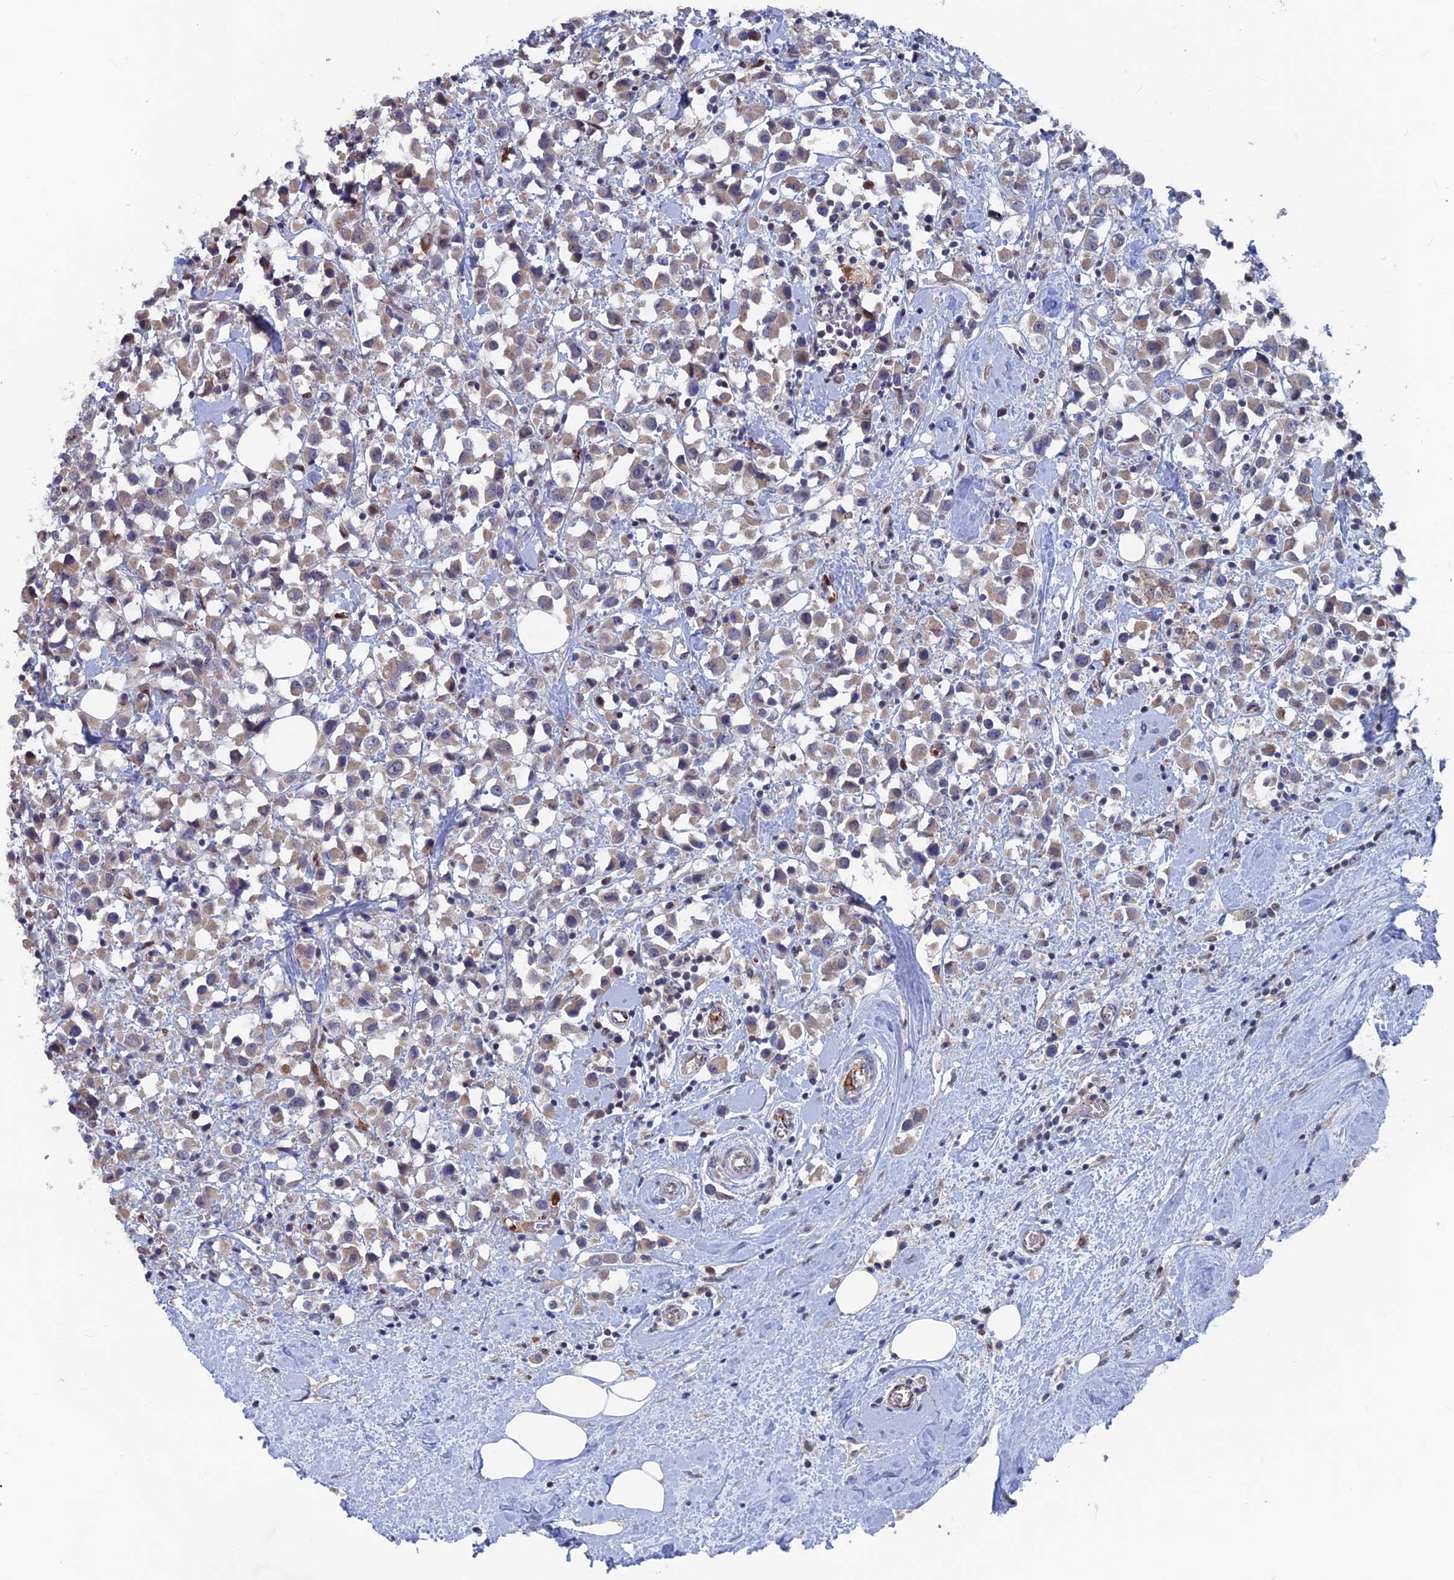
{"staining": {"intensity": "moderate", "quantity": ">75%", "location": "cytoplasmic/membranous"}, "tissue": "breast cancer", "cell_type": "Tumor cells", "image_type": "cancer", "snomed": [{"axis": "morphology", "description": "Duct carcinoma"}, {"axis": "topography", "description": "Breast"}], "caption": "IHC image of breast cancer (invasive ductal carcinoma) stained for a protein (brown), which shows medium levels of moderate cytoplasmic/membranous expression in approximately >75% of tumor cells.", "gene": "SH3D21", "patient": {"sex": "female", "age": 61}}